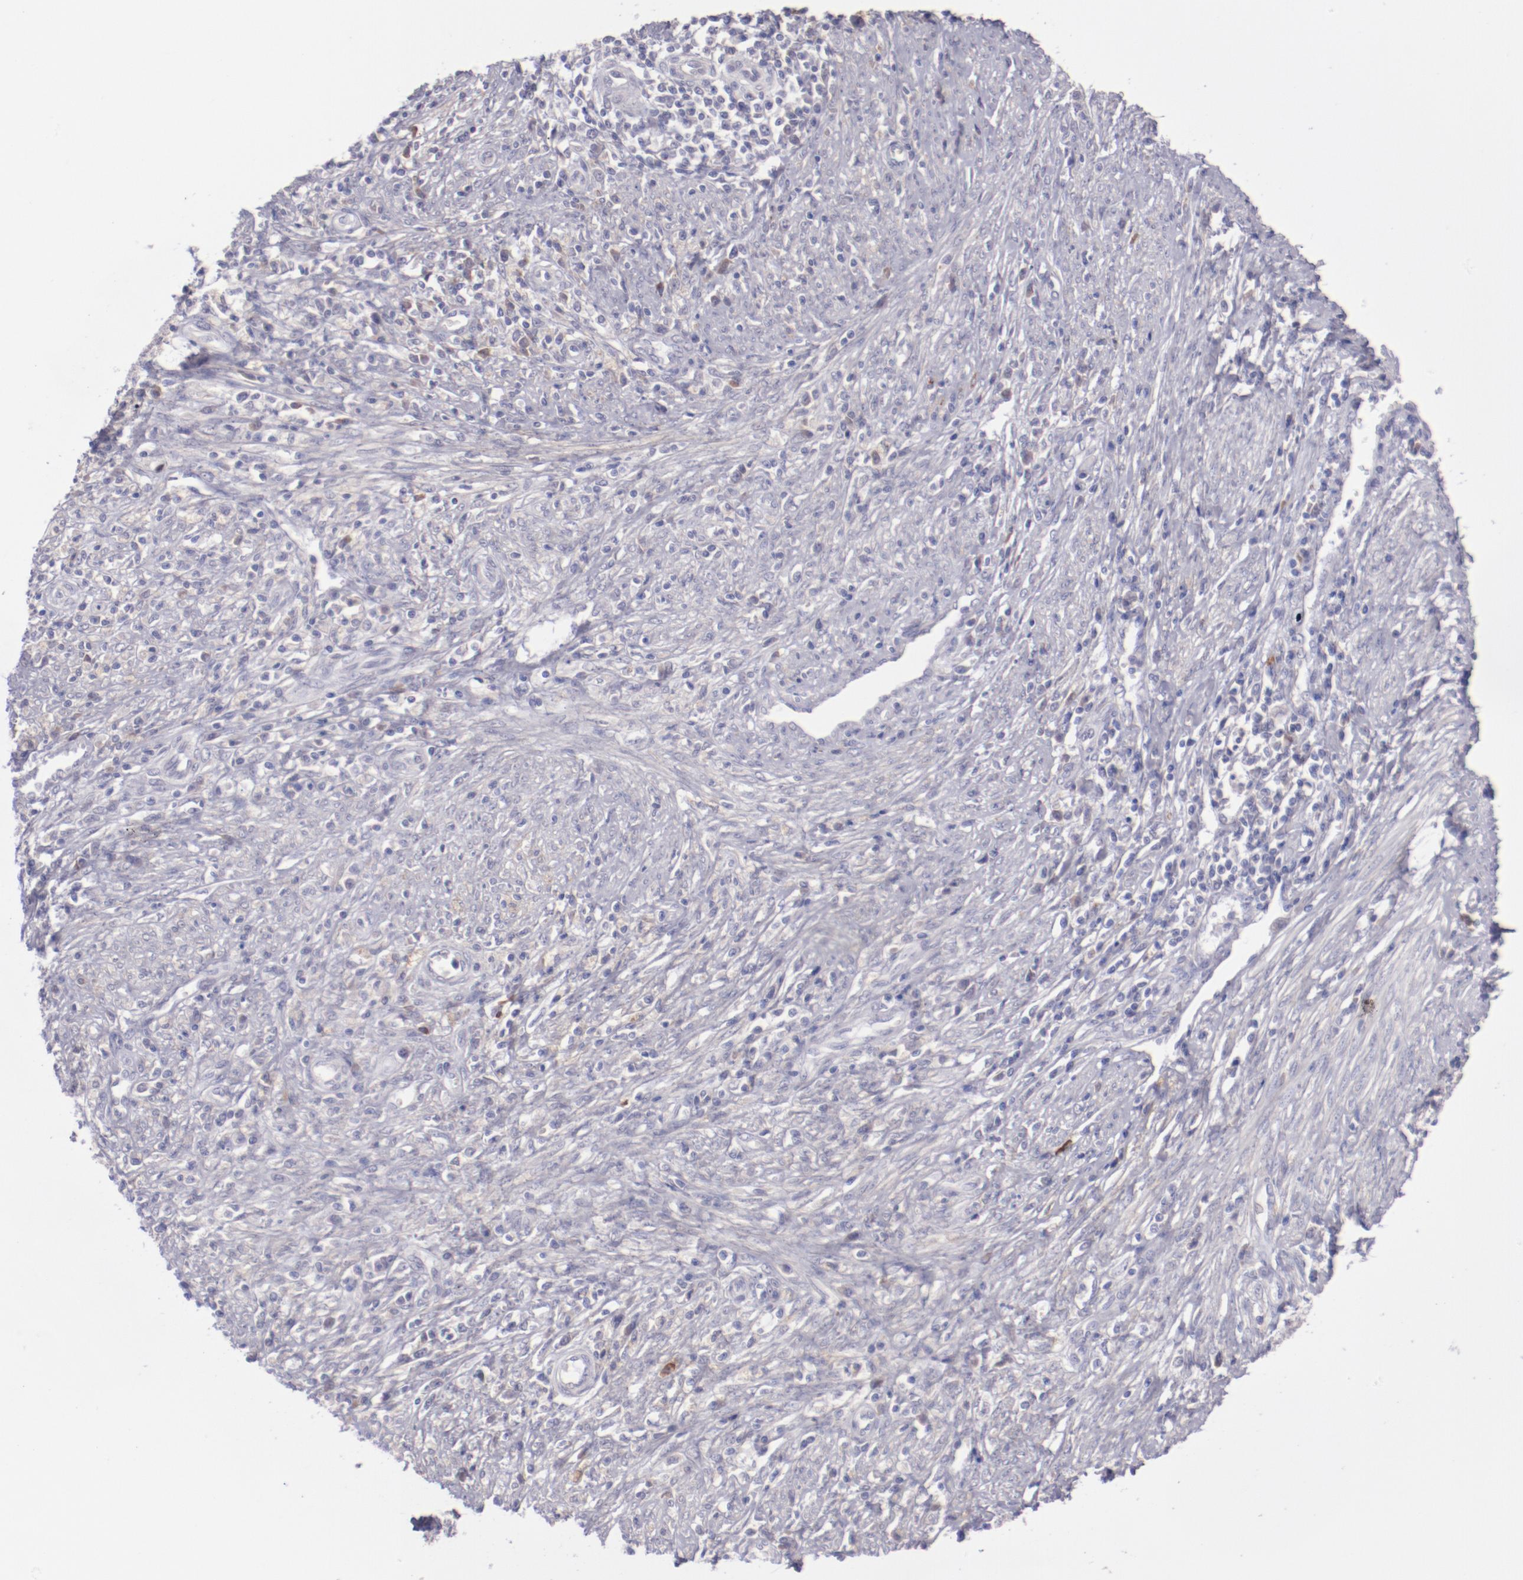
{"staining": {"intensity": "negative", "quantity": "none", "location": "none"}, "tissue": "cervical cancer", "cell_type": "Tumor cells", "image_type": "cancer", "snomed": [{"axis": "morphology", "description": "Adenocarcinoma, NOS"}, {"axis": "topography", "description": "Cervix"}], "caption": "Tumor cells show no significant protein positivity in cervical cancer.", "gene": "TRAF3", "patient": {"sex": "female", "age": 36}}